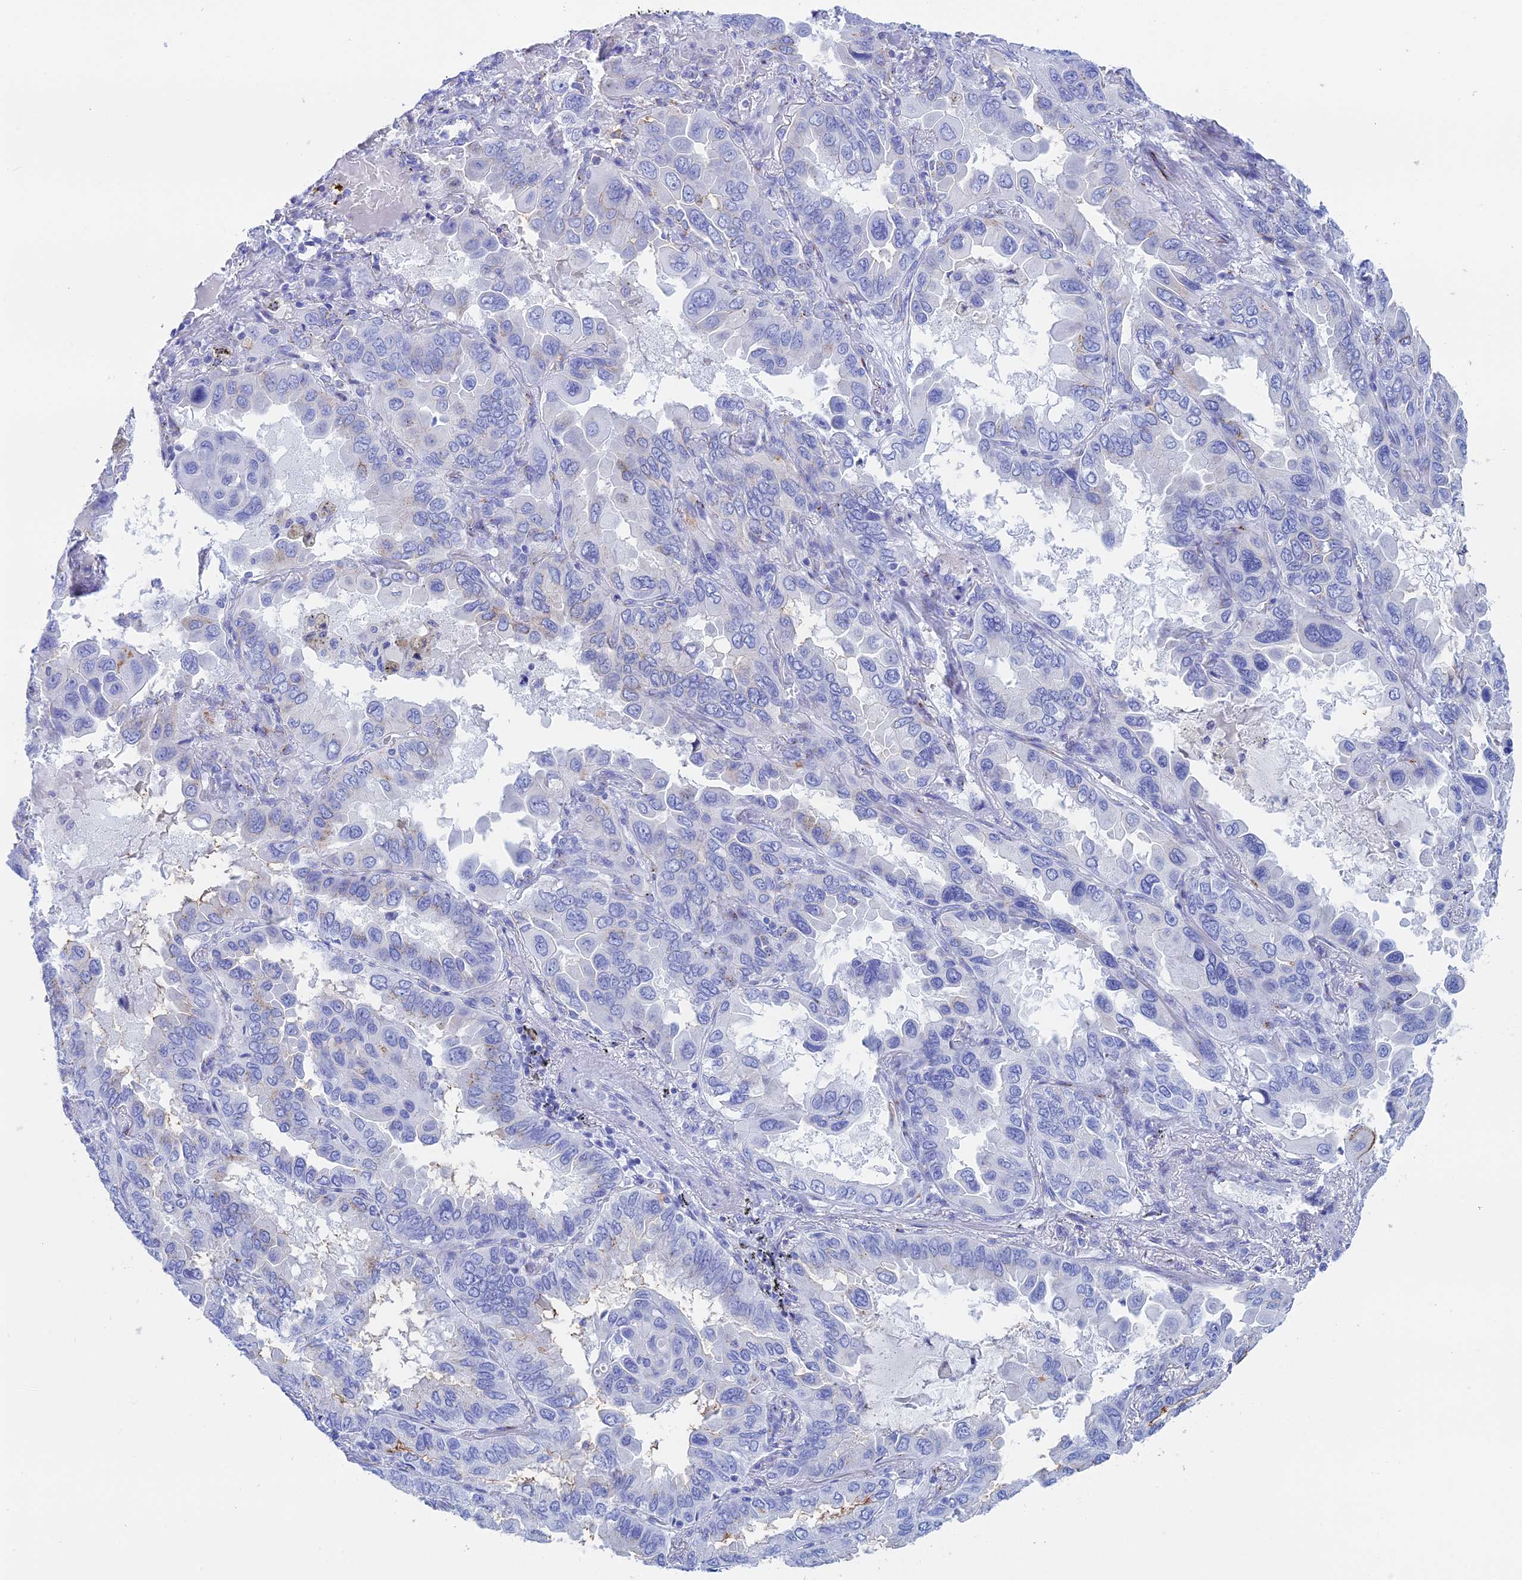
{"staining": {"intensity": "negative", "quantity": "none", "location": "none"}, "tissue": "lung cancer", "cell_type": "Tumor cells", "image_type": "cancer", "snomed": [{"axis": "morphology", "description": "Adenocarcinoma, NOS"}, {"axis": "topography", "description": "Lung"}], "caption": "Tumor cells show no significant staining in lung cancer.", "gene": "ERICH4", "patient": {"sex": "male", "age": 64}}